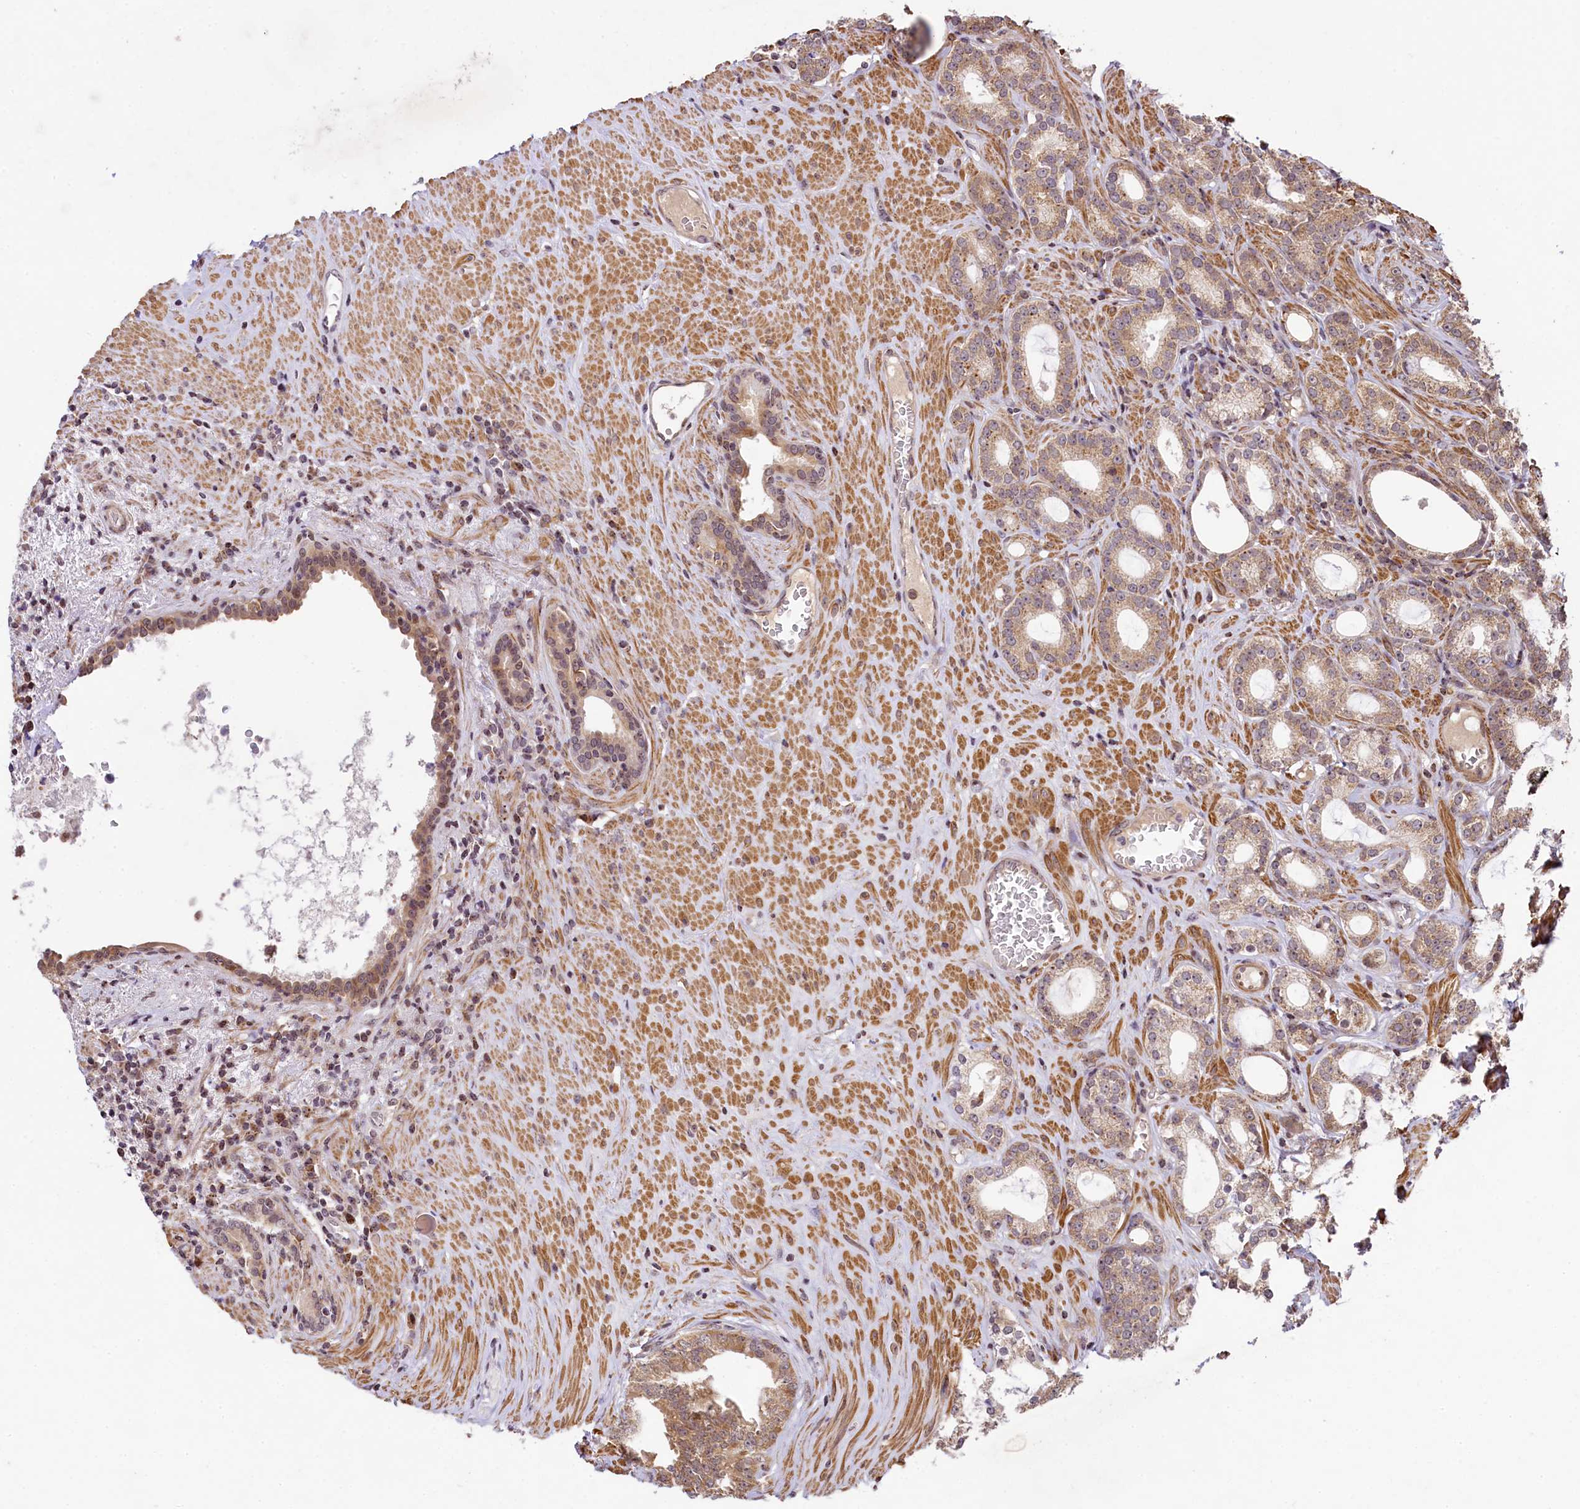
{"staining": {"intensity": "weak", "quantity": "<25%", "location": "cytoplasmic/membranous"}, "tissue": "prostate cancer", "cell_type": "Tumor cells", "image_type": "cancer", "snomed": [{"axis": "morphology", "description": "Adenocarcinoma, Low grade"}, {"axis": "topography", "description": "Prostate"}], "caption": "Low-grade adenocarcinoma (prostate) stained for a protein using IHC demonstrates no expression tumor cells.", "gene": "RBBP8", "patient": {"sex": "male", "age": 71}}